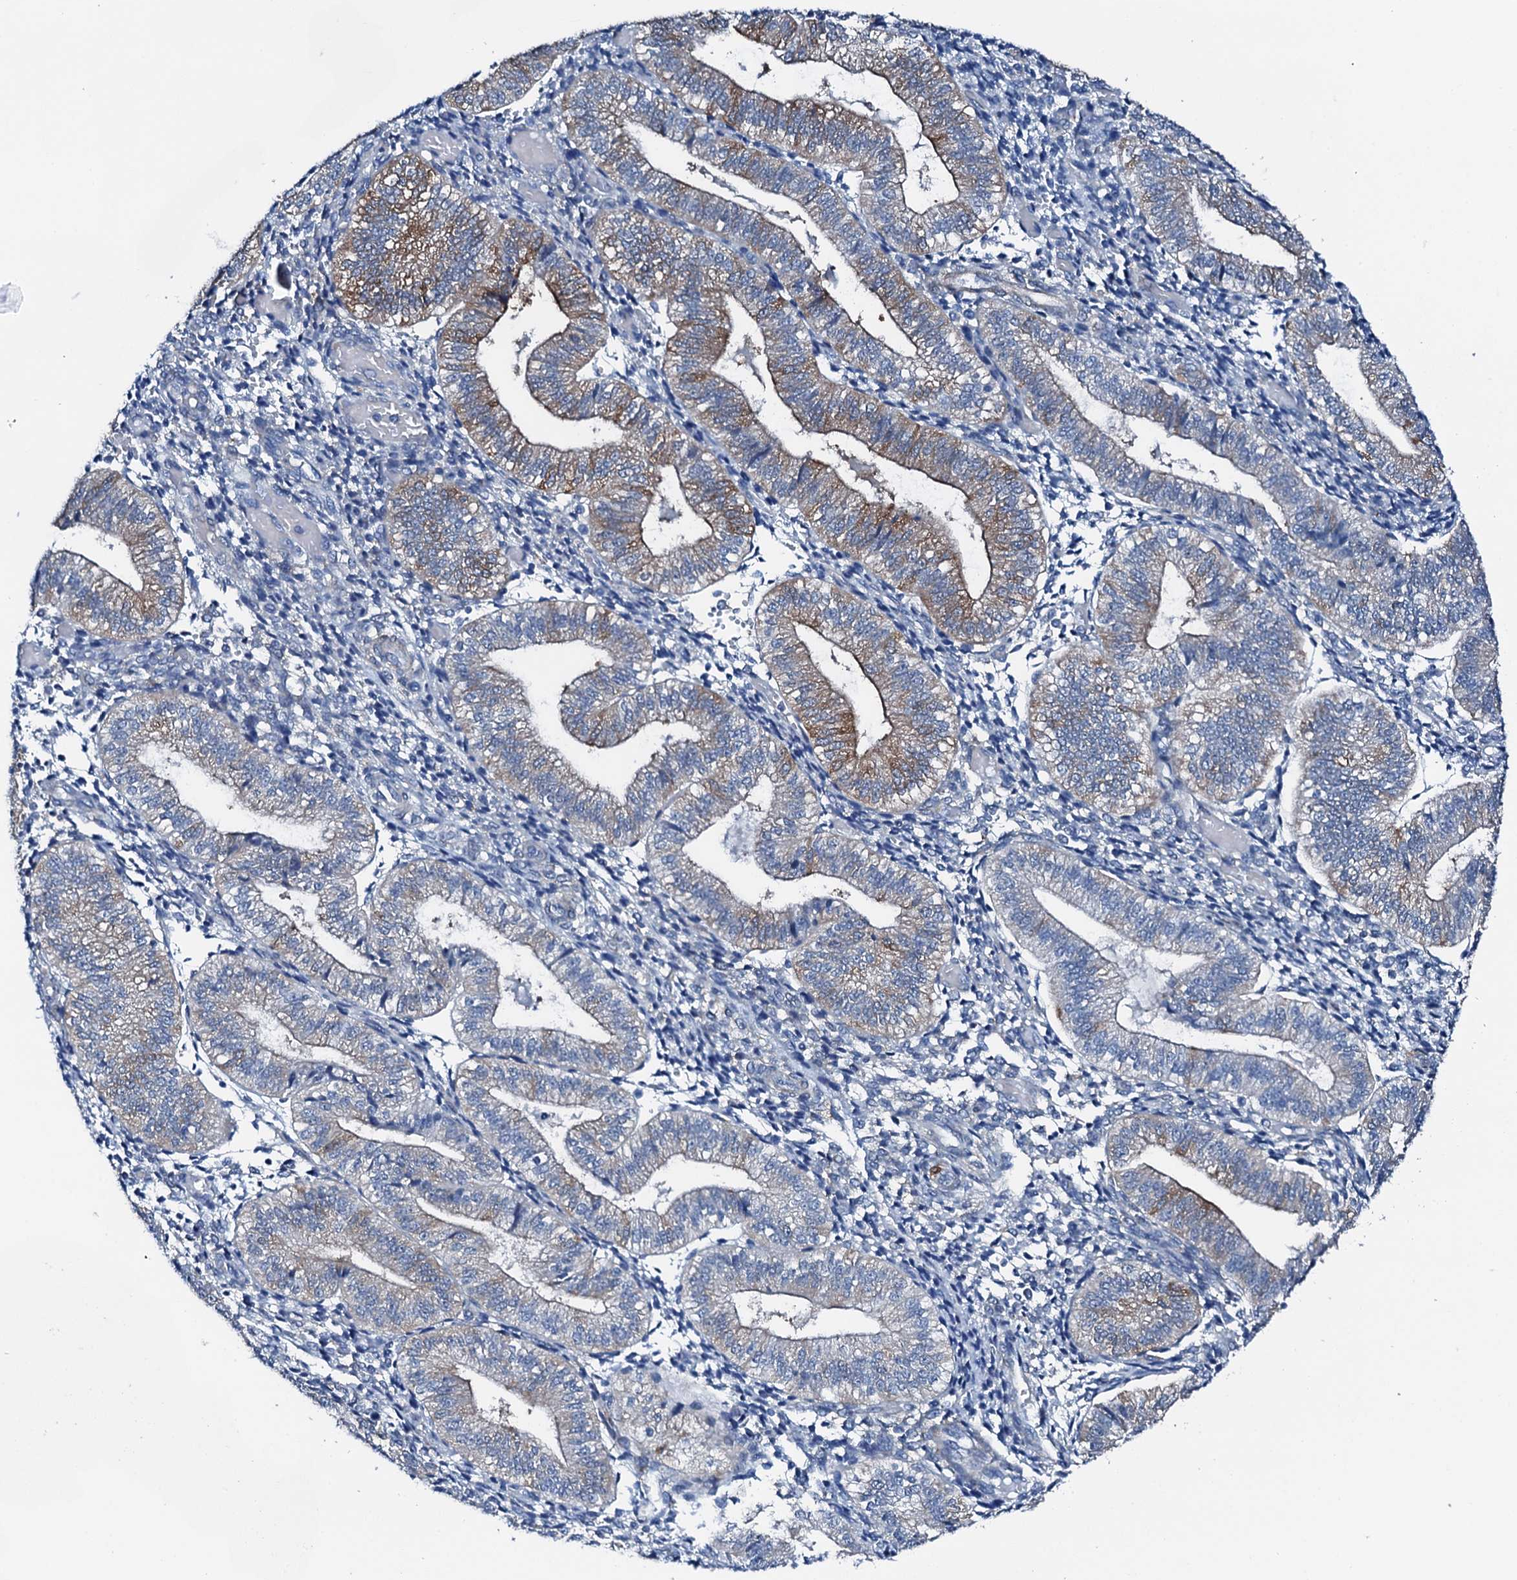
{"staining": {"intensity": "negative", "quantity": "none", "location": "none"}, "tissue": "endometrium", "cell_type": "Cells in endometrial stroma", "image_type": "normal", "snomed": [{"axis": "morphology", "description": "Normal tissue, NOS"}, {"axis": "topography", "description": "Endometrium"}], "caption": "A high-resolution micrograph shows immunohistochemistry staining of benign endometrium, which exhibits no significant positivity in cells in endometrial stroma. (Brightfield microscopy of DAB immunohistochemistry (IHC) at high magnification).", "gene": "GFOD2", "patient": {"sex": "female", "age": 34}}